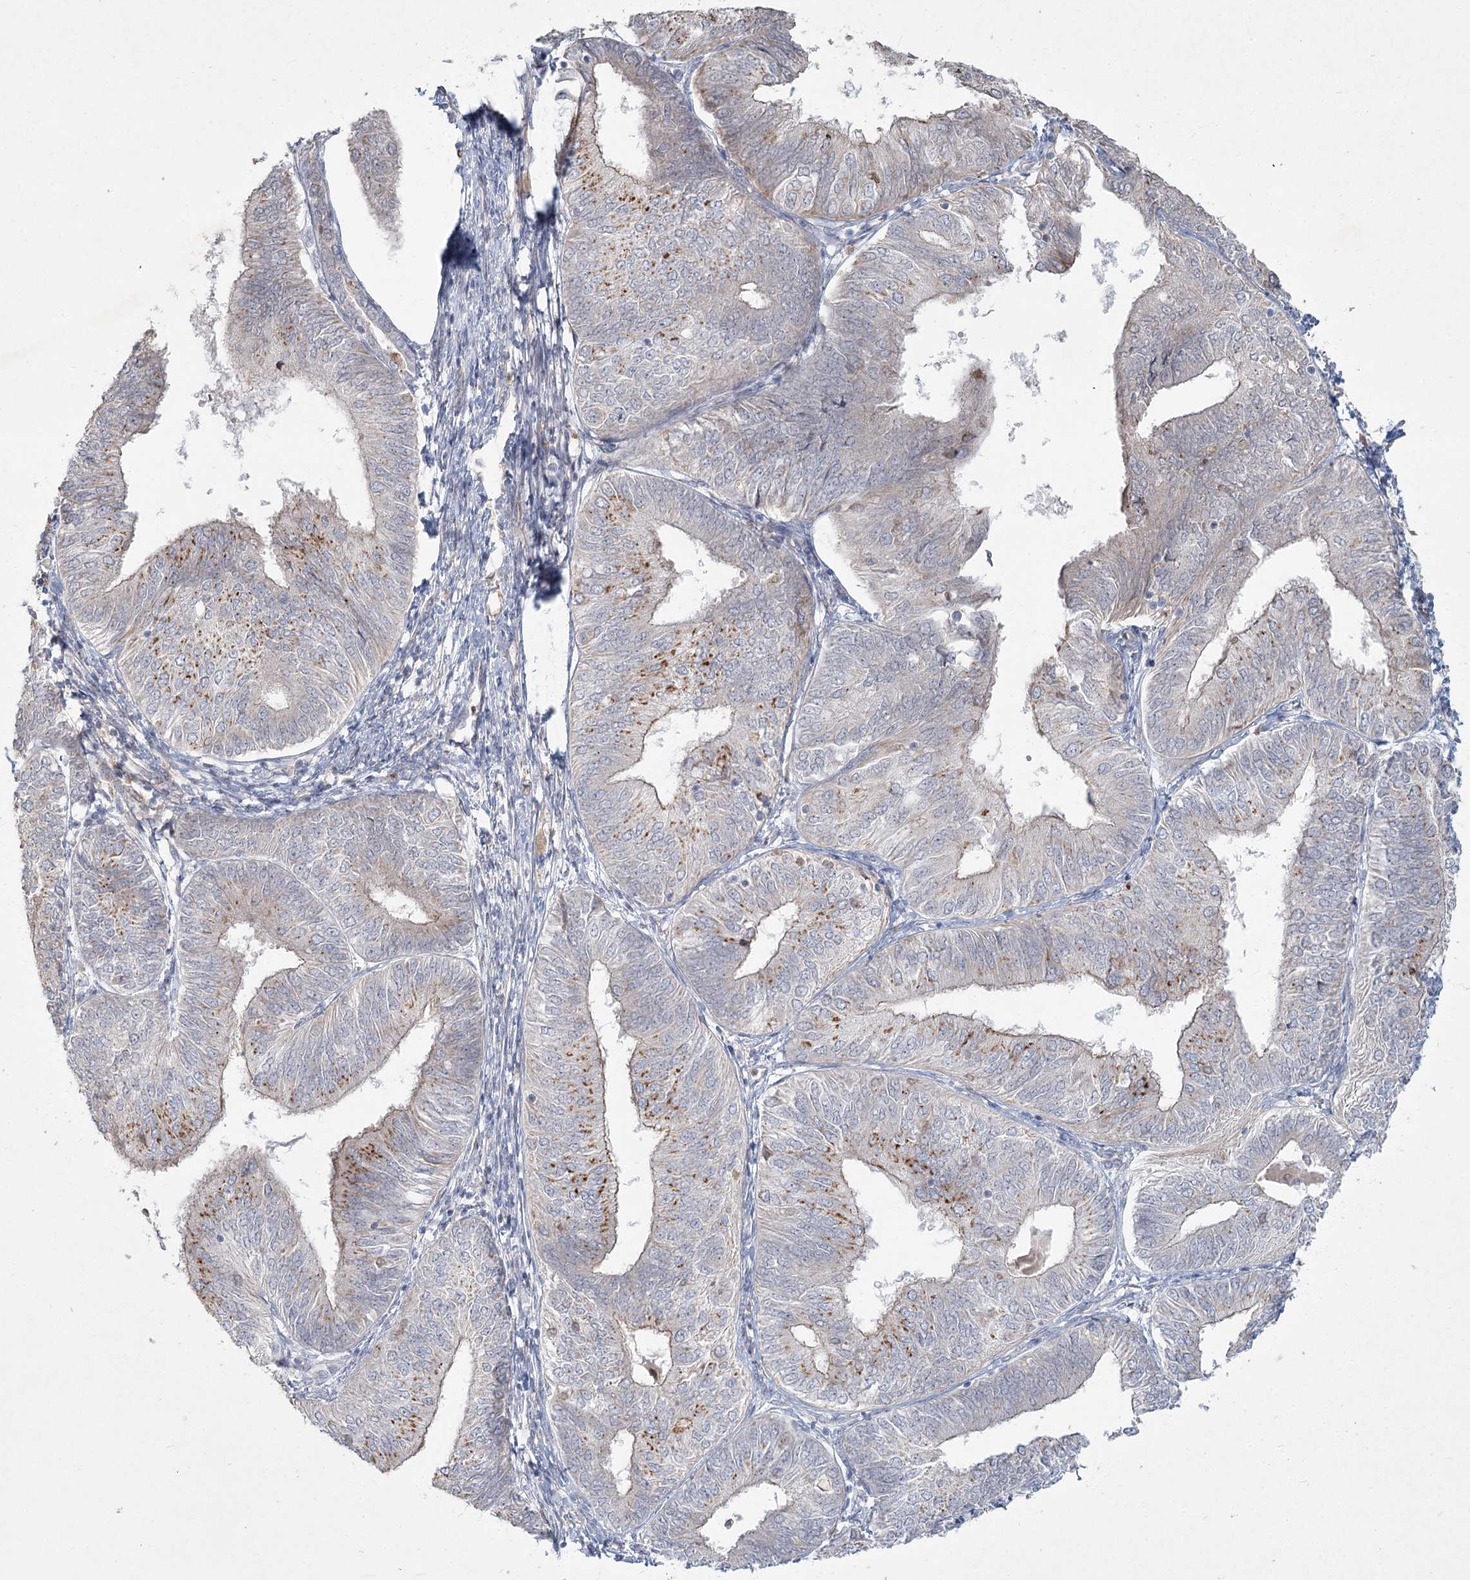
{"staining": {"intensity": "moderate", "quantity": "<25%", "location": "cytoplasmic/membranous"}, "tissue": "endometrial cancer", "cell_type": "Tumor cells", "image_type": "cancer", "snomed": [{"axis": "morphology", "description": "Adenocarcinoma, NOS"}, {"axis": "topography", "description": "Endometrium"}], "caption": "The micrograph exhibits immunohistochemical staining of endometrial adenocarcinoma. There is moderate cytoplasmic/membranous expression is appreciated in approximately <25% of tumor cells.", "gene": "LRP2BP", "patient": {"sex": "female", "age": 58}}